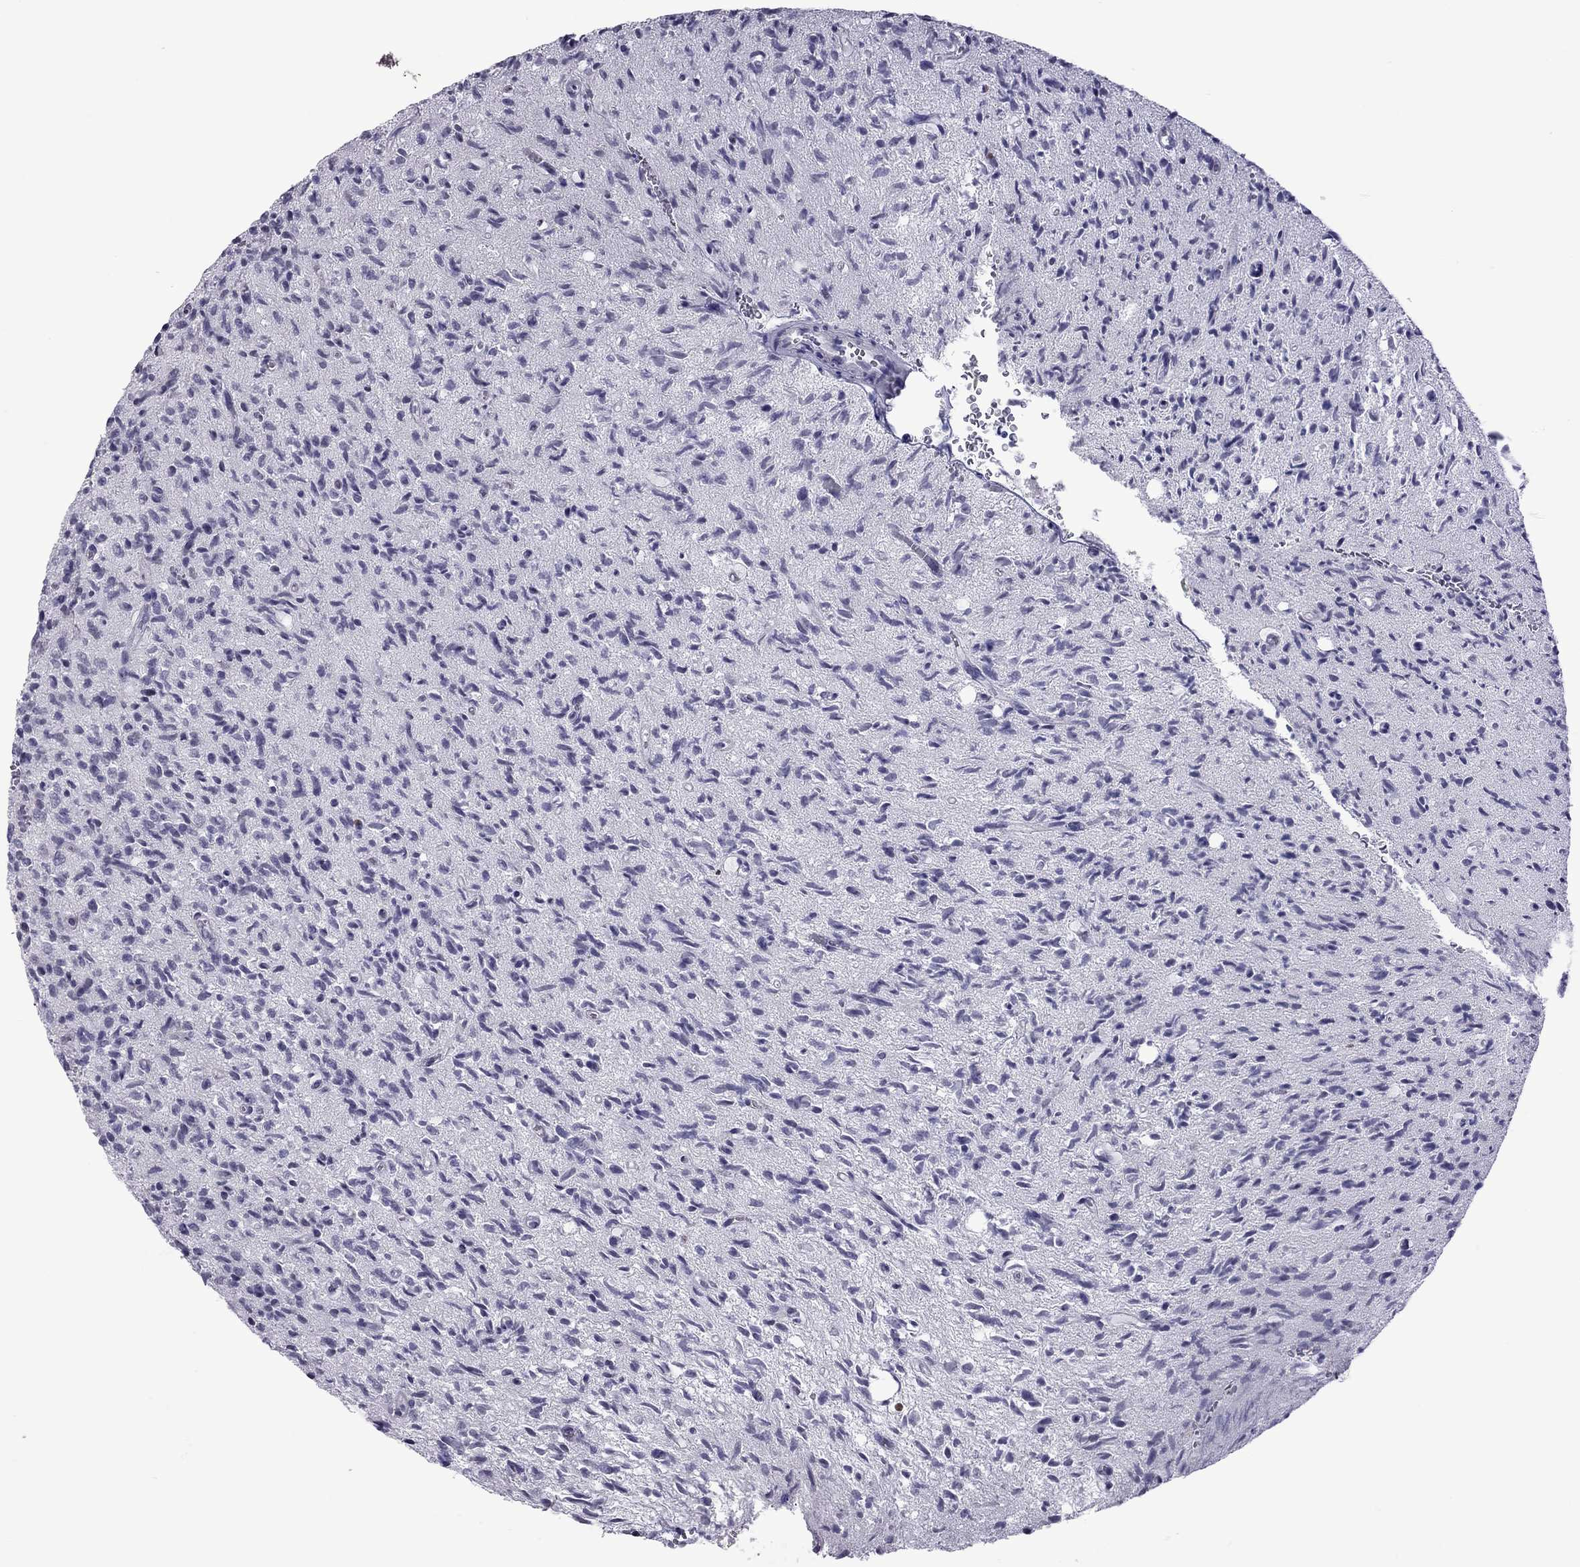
{"staining": {"intensity": "negative", "quantity": "none", "location": "none"}, "tissue": "glioma", "cell_type": "Tumor cells", "image_type": "cancer", "snomed": [{"axis": "morphology", "description": "Glioma, malignant, High grade"}, {"axis": "topography", "description": "Brain"}], "caption": "Tumor cells are negative for protein expression in human glioma. (Brightfield microscopy of DAB (3,3'-diaminobenzidine) immunohistochemistry at high magnification).", "gene": "PPP1R3A", "patient": {"sex": "male", "age": 64}}